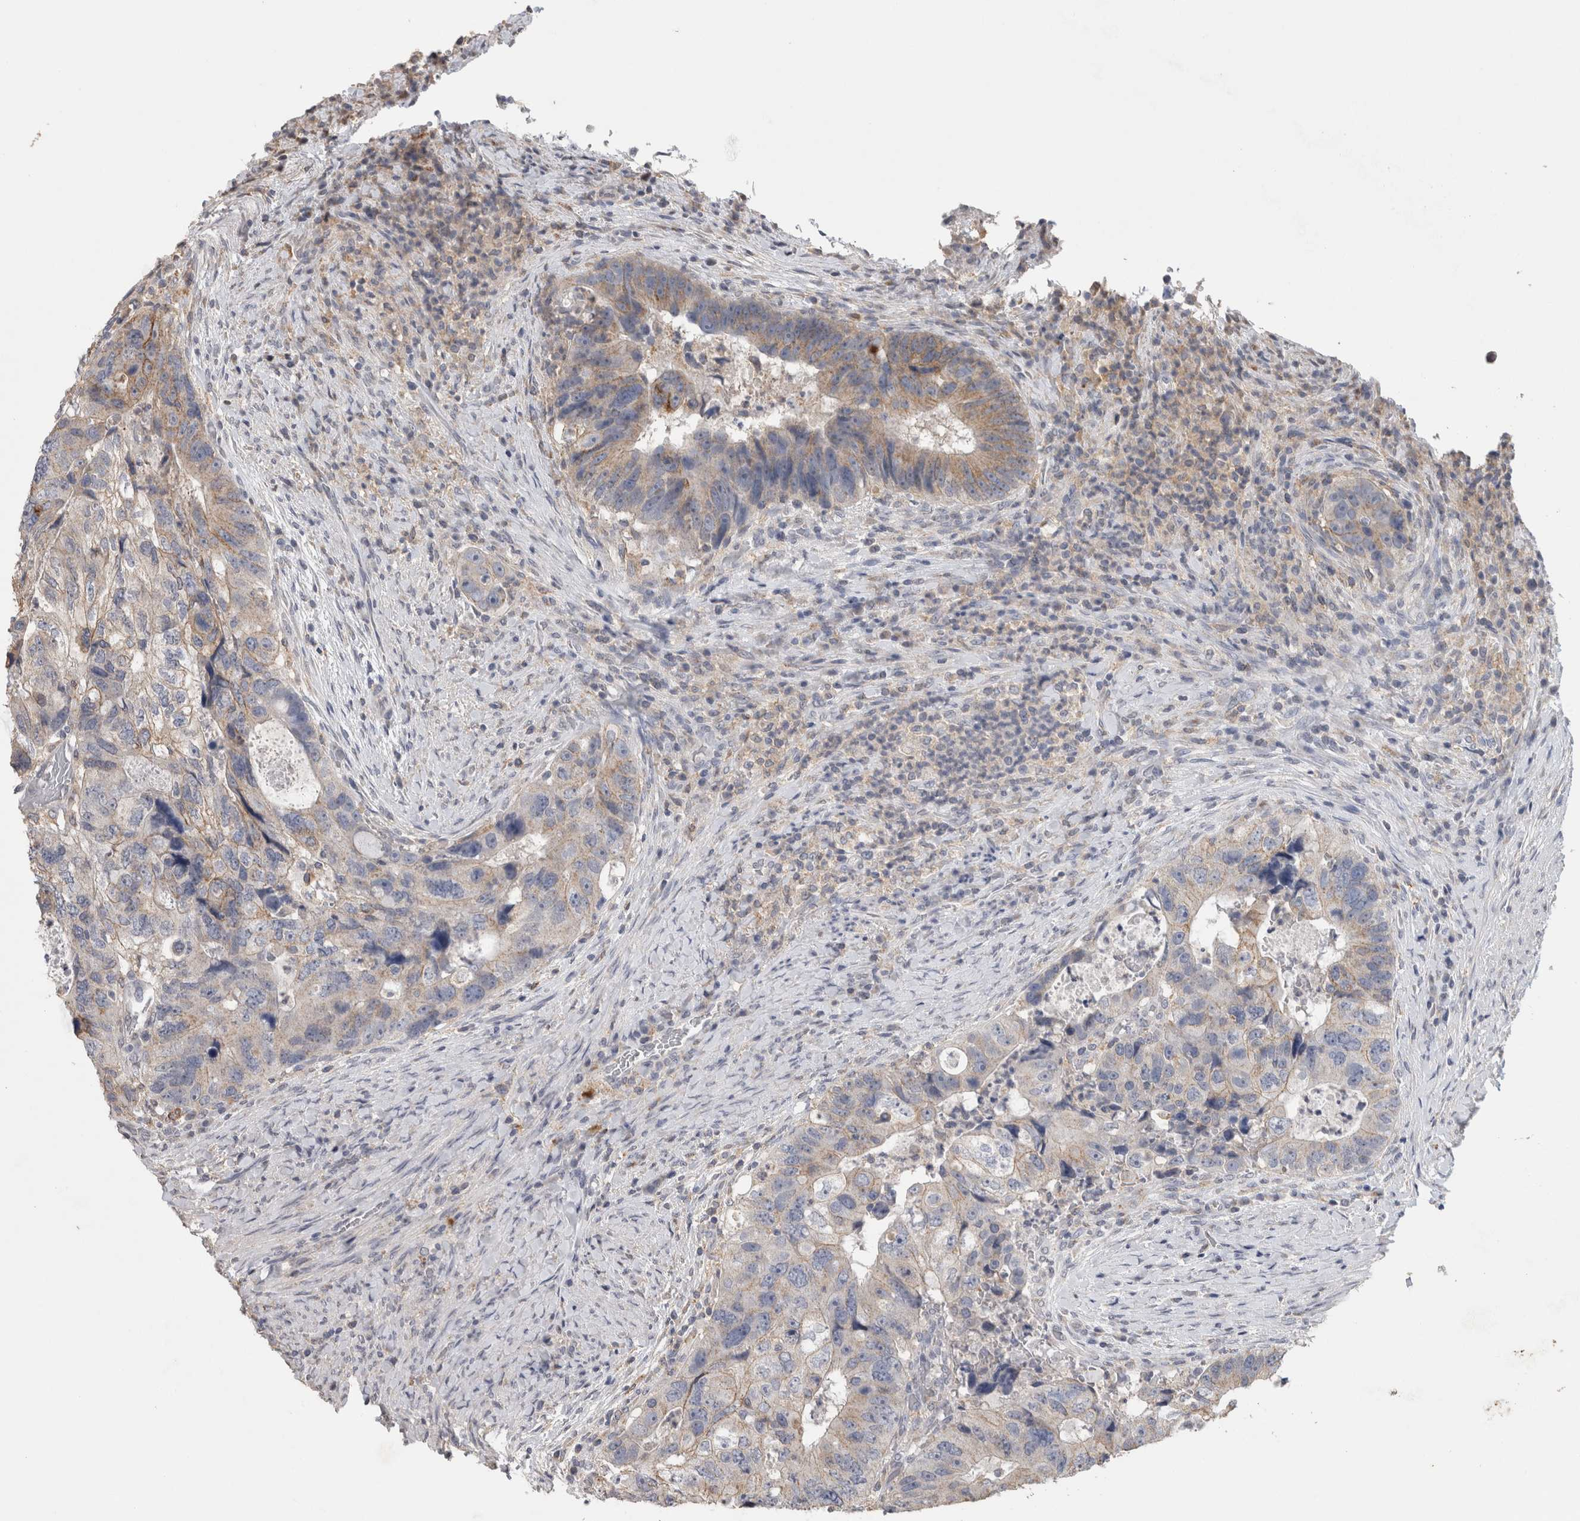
{"staining": {"intensity": "weak", "quantity": "25%-75%", "location": "cytoplasmic/membranous"}, "tissue": "colorectal cancer", "cell_type": "Tumor cells", "image_type": "cancer", "snomed": [{"axis": "morphology", "description": "Adenocarcinoma, NOS"}, {"axis": "topography", "description": "Rectum"}], "caption": "Immunohistochemistry histopathology image of neoplastic tissue: colorectal adenocarcinoma stained using immunohistochemistry (IHC) exhibits low levels of weak protein expression localized specifically in the cytoplasmic/membranous of tumor cells, appearing as a cytoplasmic/membranous brown color.", "gene": "CNTFR", "patient": {"sex": "male", "age": 59}}